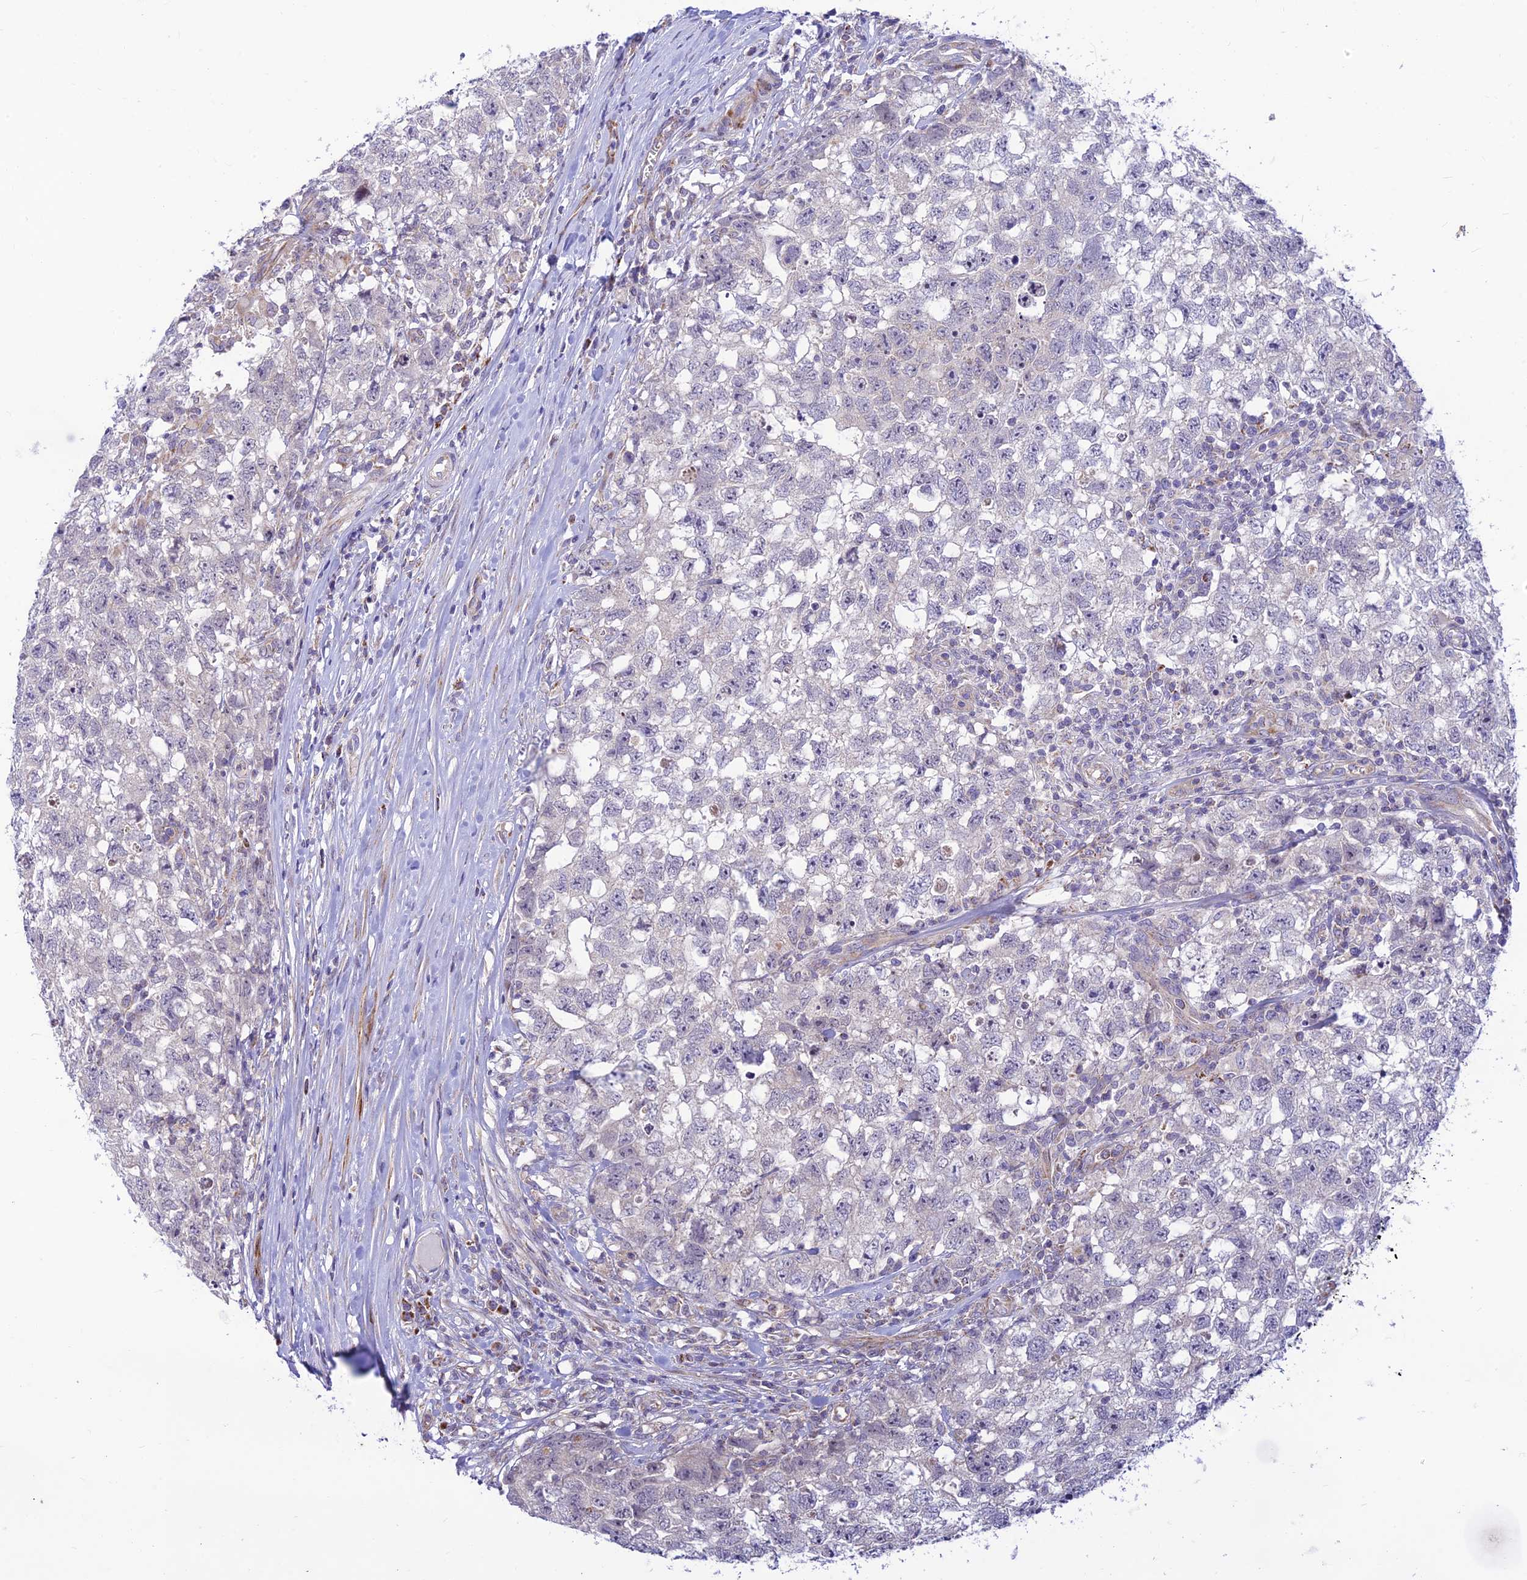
{"staining": {"intensity": "negative", "quantity": "none", "location": "none"}, "tissue": "testis cancer", "cell_type": "Tumor cells", "image_type": "cancer", "snomed": [{"axis": "morphology", "description": "Seminoma, NOS"}, {"axis": "morphology", "description": "Carcinoma, Embryonal, NOS"}, {"axis": "topography", "description": "Testis"}], "caption": "Protein analysis of testis embryonal carcinoma displays no significant staining in tumor cells. (DAB IHC with hematoxylin counter stain).", "gene": "FAM186B", "patient": {"sex": "male", "age": 29}}